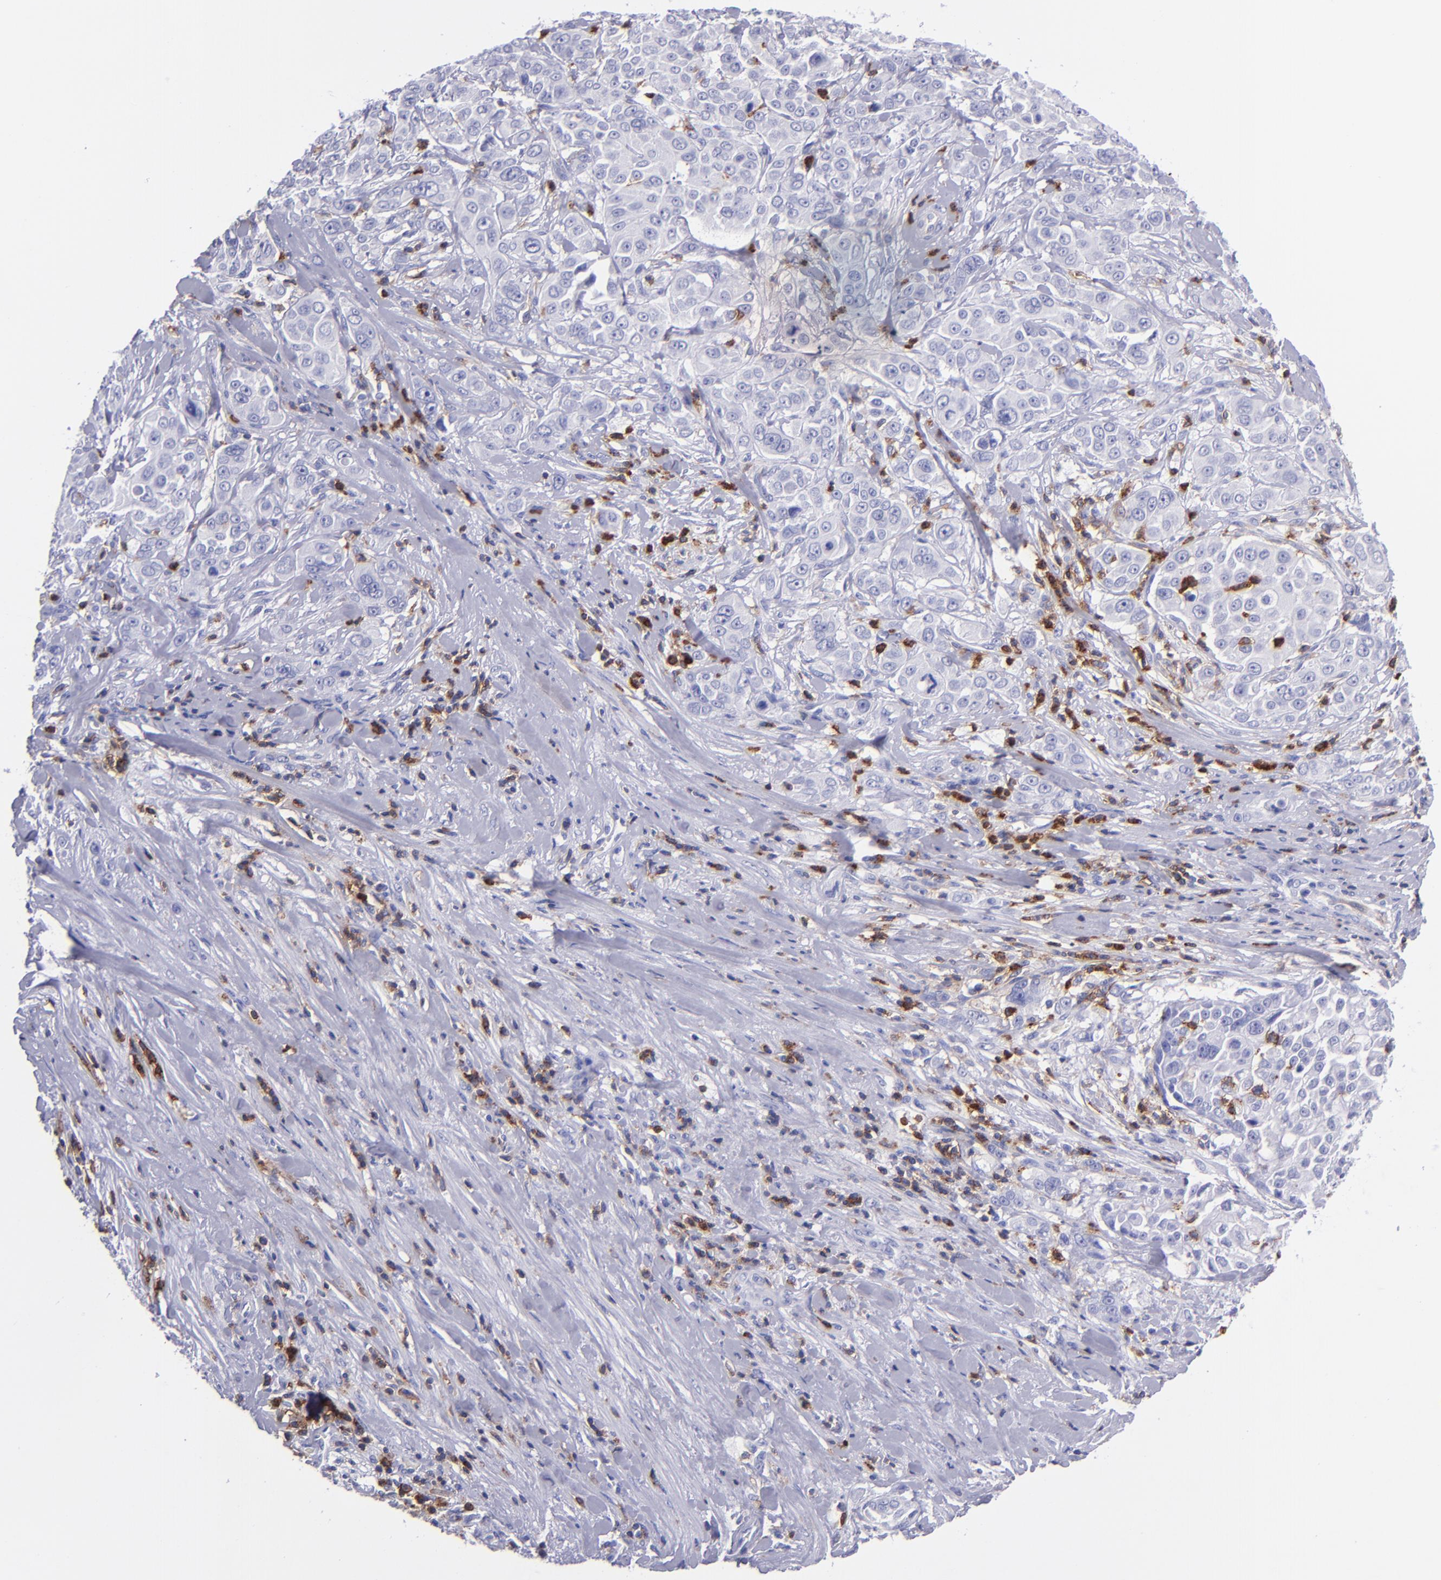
{"staining": {"intensity": "negative", "quantity": "none", "location": "none"}, "tissue": "pancreatic cancer", "cell_type": "Tumor cells", "image_type": "cancer", "snomed": [{"axis": "morphology", "description": "Adenocarcinoma, NOS"}, {"axis": "topography", "description": "Pancreas"}], "caption": "Immunohistochemistry (IHC) of human pancreatic cancer demonstrates no positivity in tumor cells.", "gene": "ICAM3", "patient": {"sex": "female", "age": 52}}